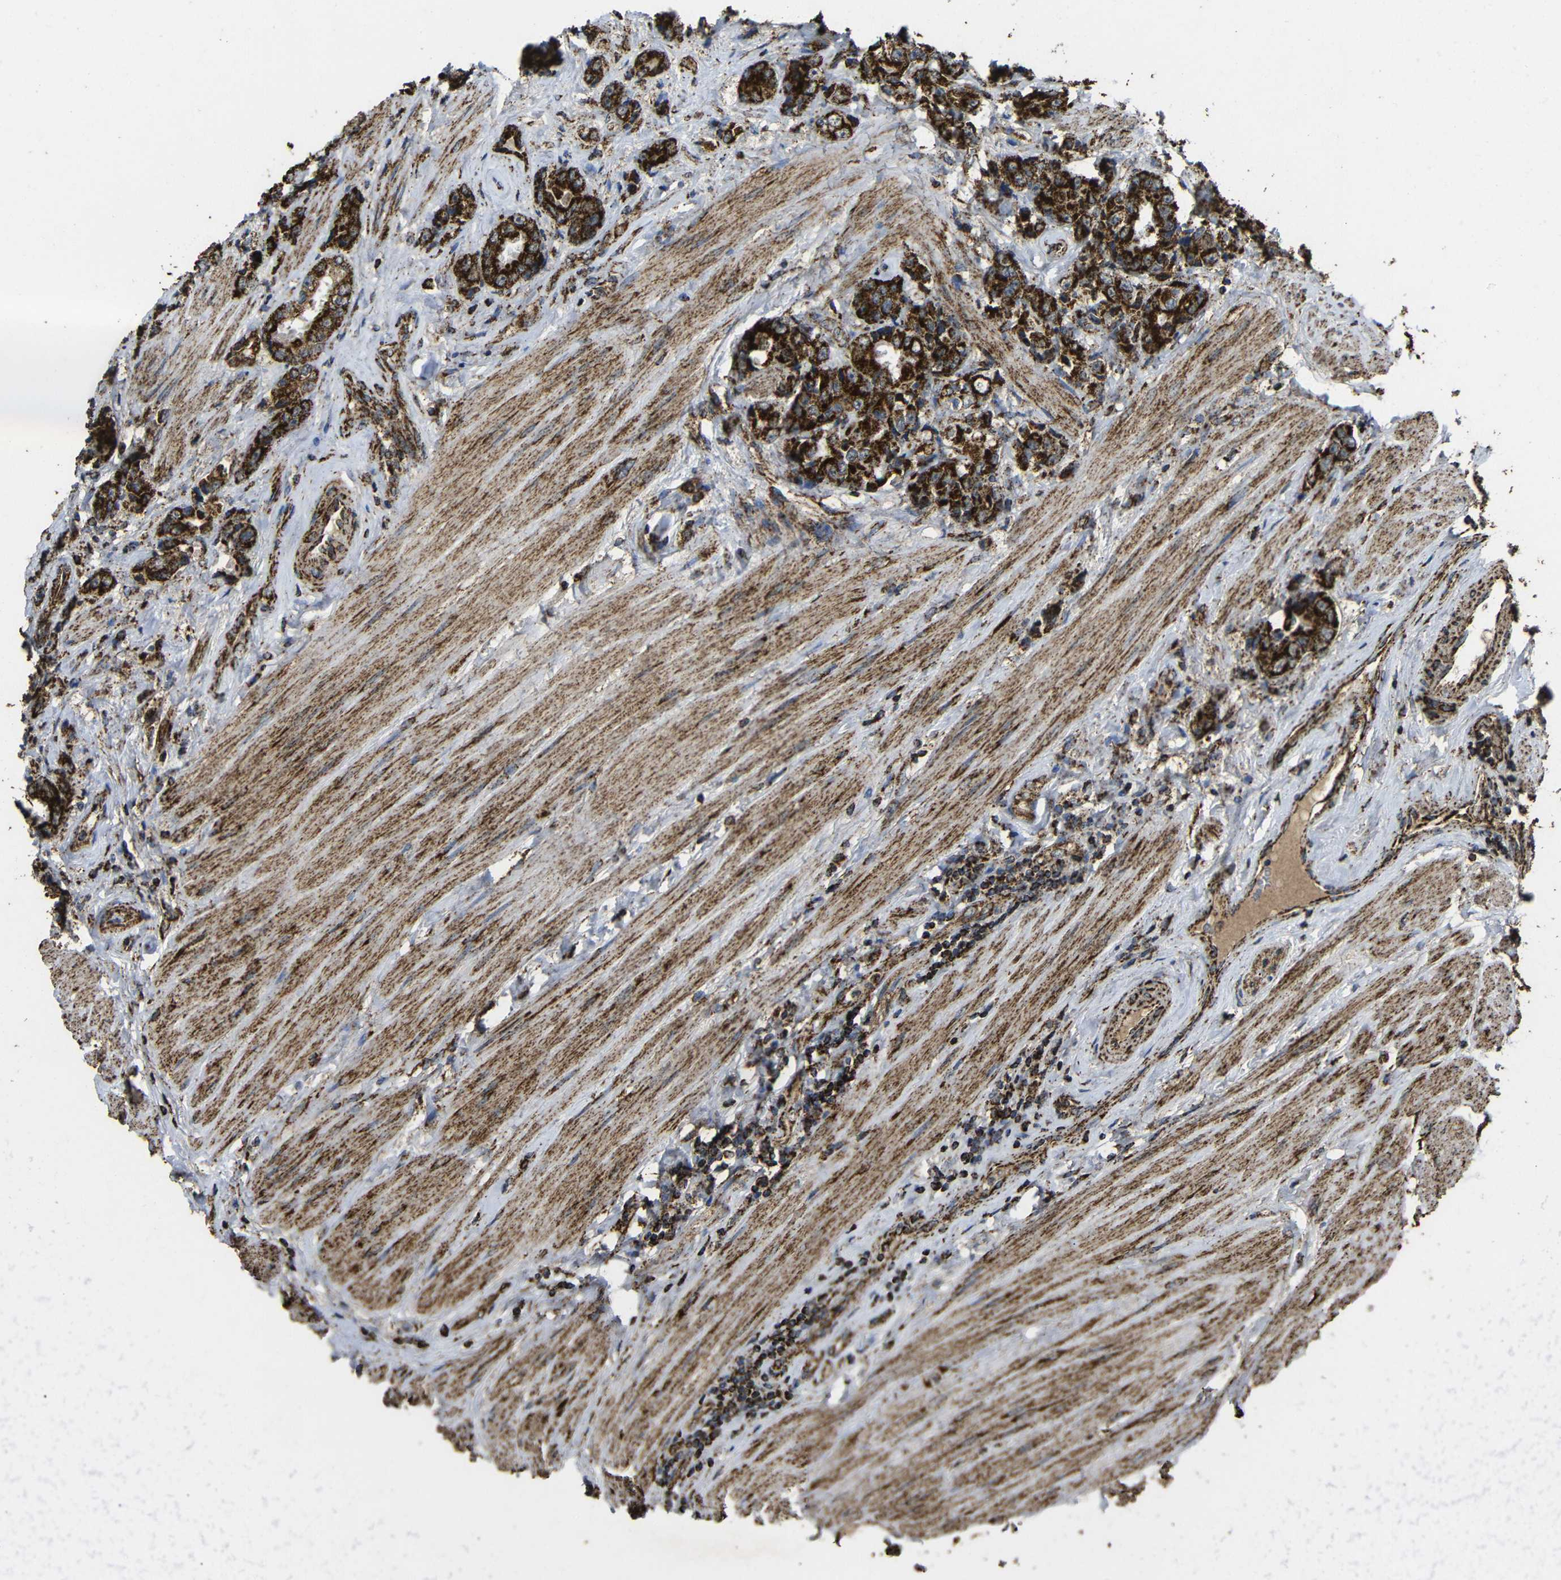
{"staining": {"intensity": "strong", "quantity": ">75%", "location": "cytoplasmic/membranous"}, "tissue": "prostate cancer", "cell_type": "Tumor cells", "image_type": "cancer", "snomed": [{"axis": "morphology", "description": "Adenocarcinoma, High grade"}, {"axis": "topography", "description": "Prostate"}], "caption": "This is a histology image of immunohistochemistry (IHC) staining of prostate cancer (adenocarcinoma (high-grade)), which shows strong positivity in the cytoplasmic/membranous of tumor cells.", "gene": "ATP5F1A", "patient": {"sex": "male", "age": 61}}